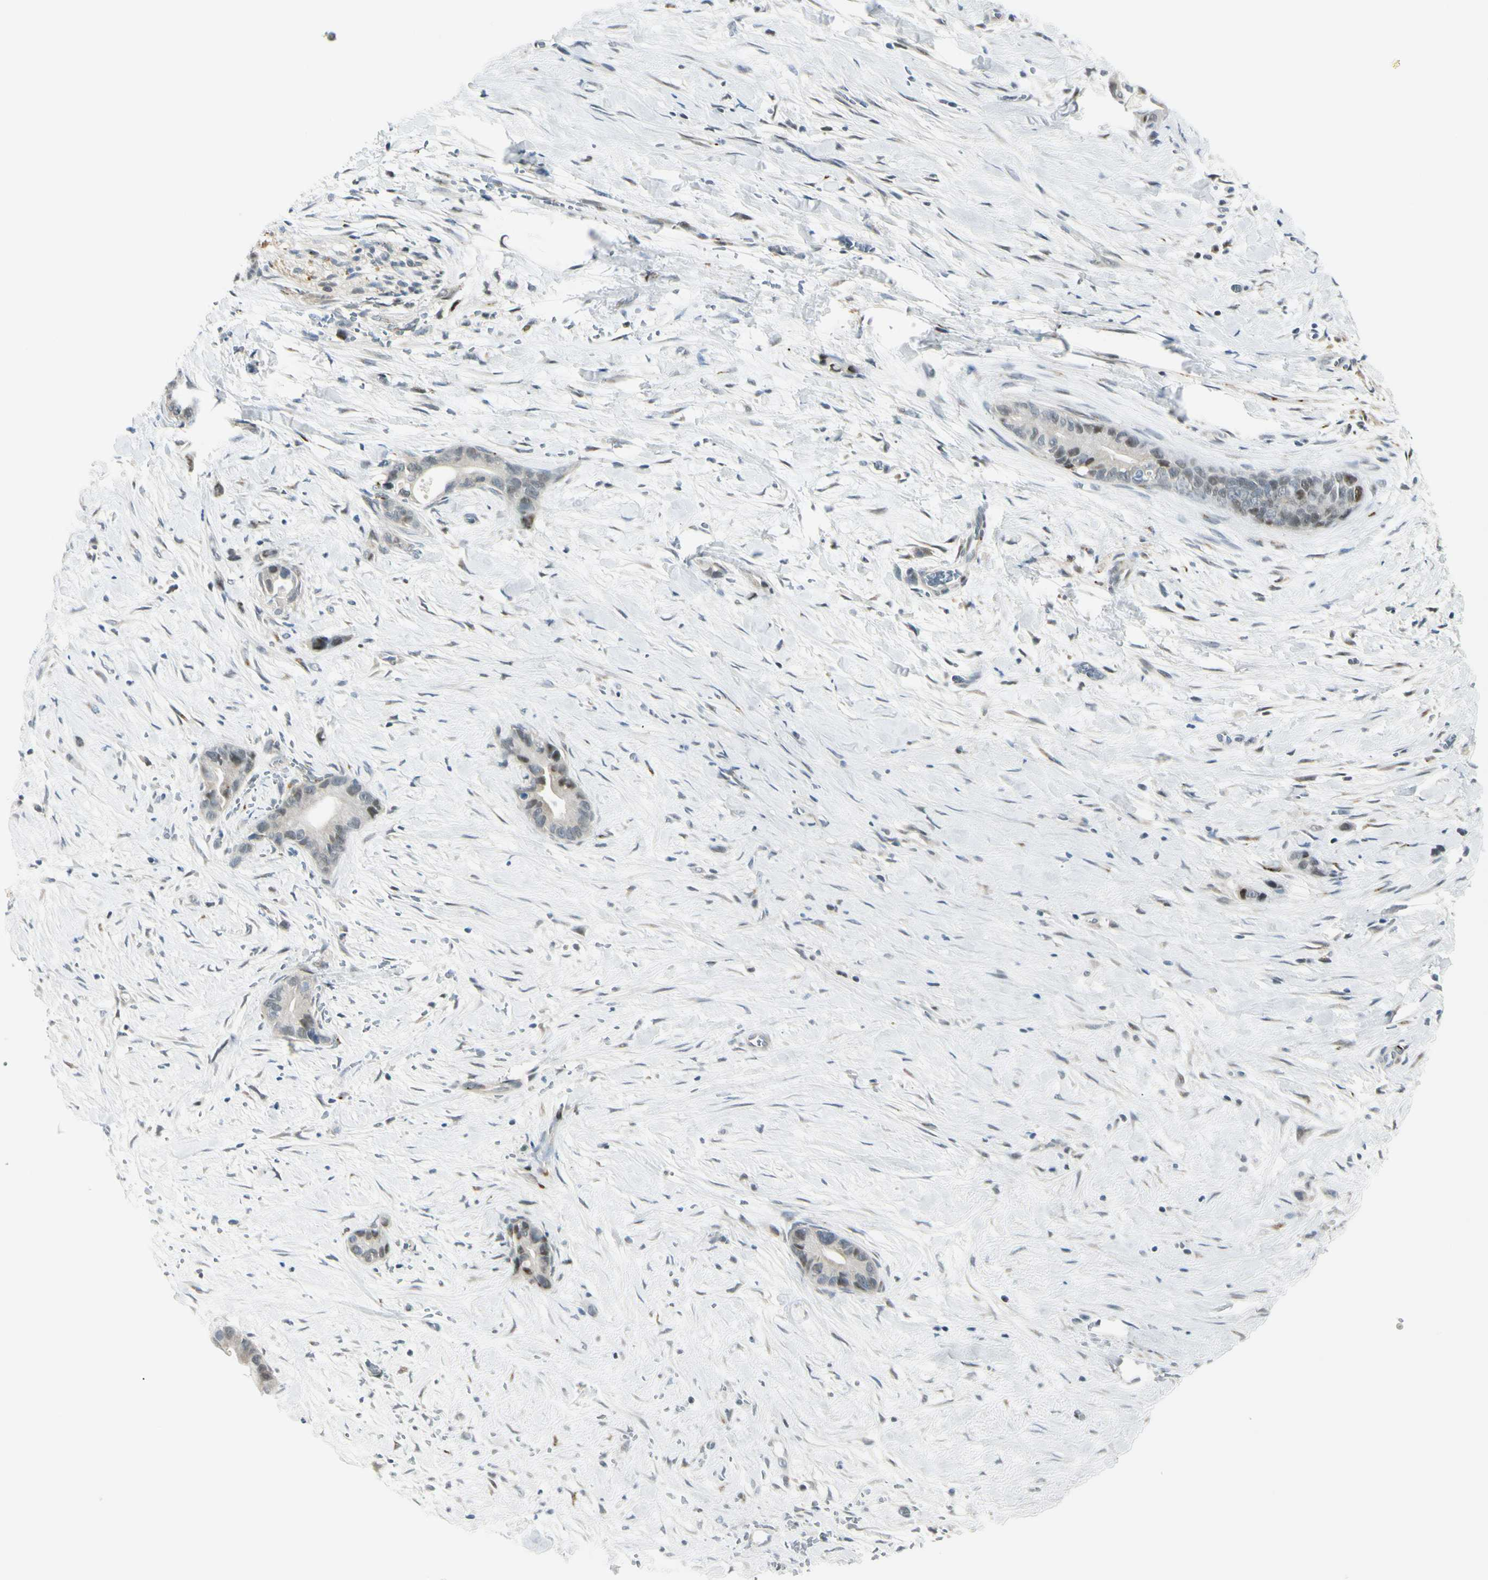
{"staining": {"intensity": "weak", "quantity": "<25%", "location": "nuclear"}, "tissue": "liver cancer", "cell_type": "Tumor cells", "image_type": "cancer", "snomed": [{"axis": "morphology", "description": "Cholangiocarcinoma"}, {"axis": "topography", "description": "Liver"}], "caption": "An immunohistochemistry micrograph of liver cancer is shown. There is no staining in tumor cells of liver cancer.", "gene": "B4GALNT1", "patient": {"sex": "female", "age": 55}}